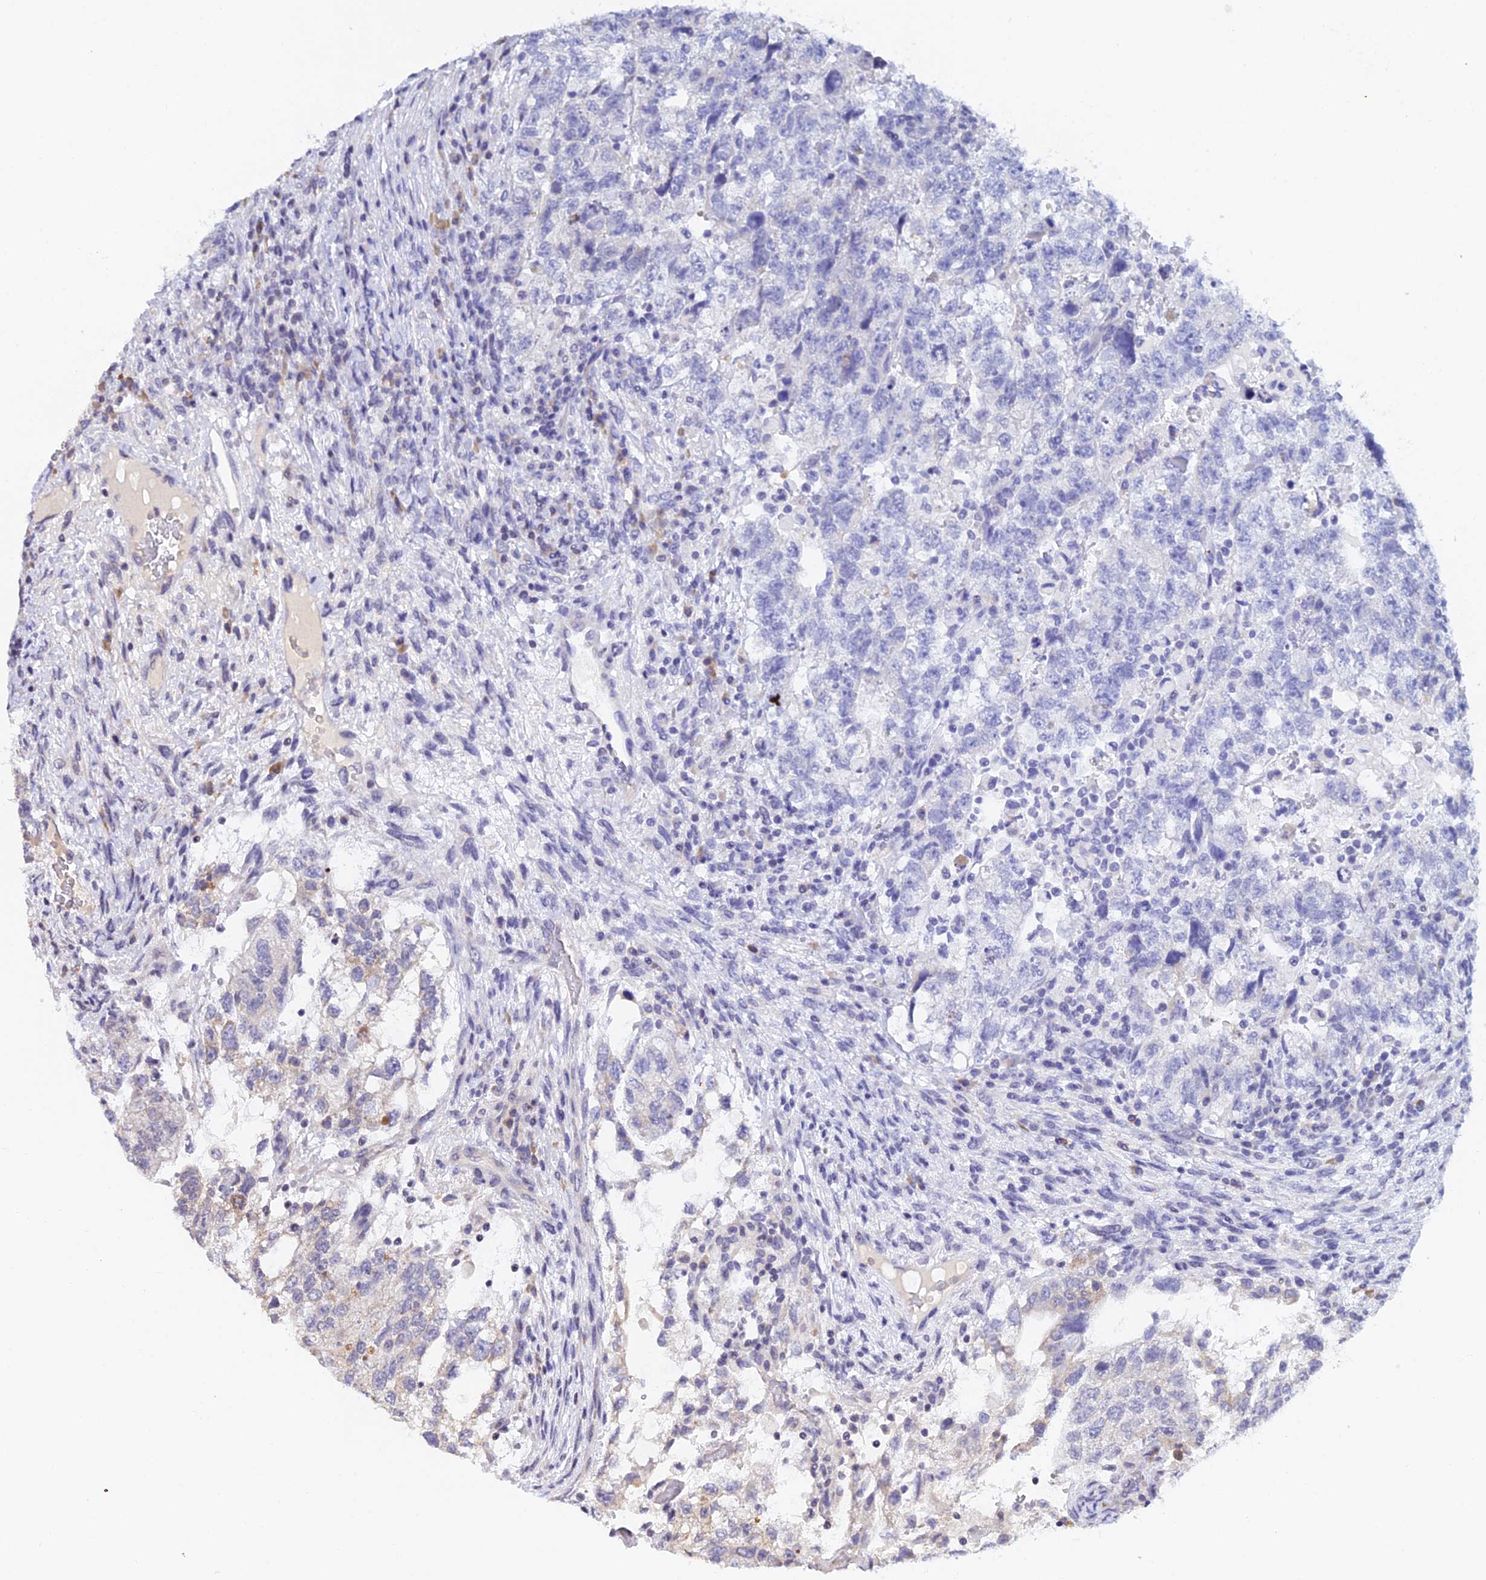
{"staining": {"intensity": "negative", "quantity": "none", "location": "none"}, "tissue": "testis cancer", "cell_type": "Tumor cells", "image_type": "cancer", "snomed": [{"axis": "morphology", "description": "Normal tissue, NOS"}, {"axis": "morphology", "description": "Carcinoma, Embryonal, NOS"}, {"axis": "topography", "description": "Testis"}], "caption": "The photomicrograph exhibits no staining of tumor cells in embryonal carcinoma (testis).", "gene": "CDNF", "patient": {"sex": "male", "age": 36}}